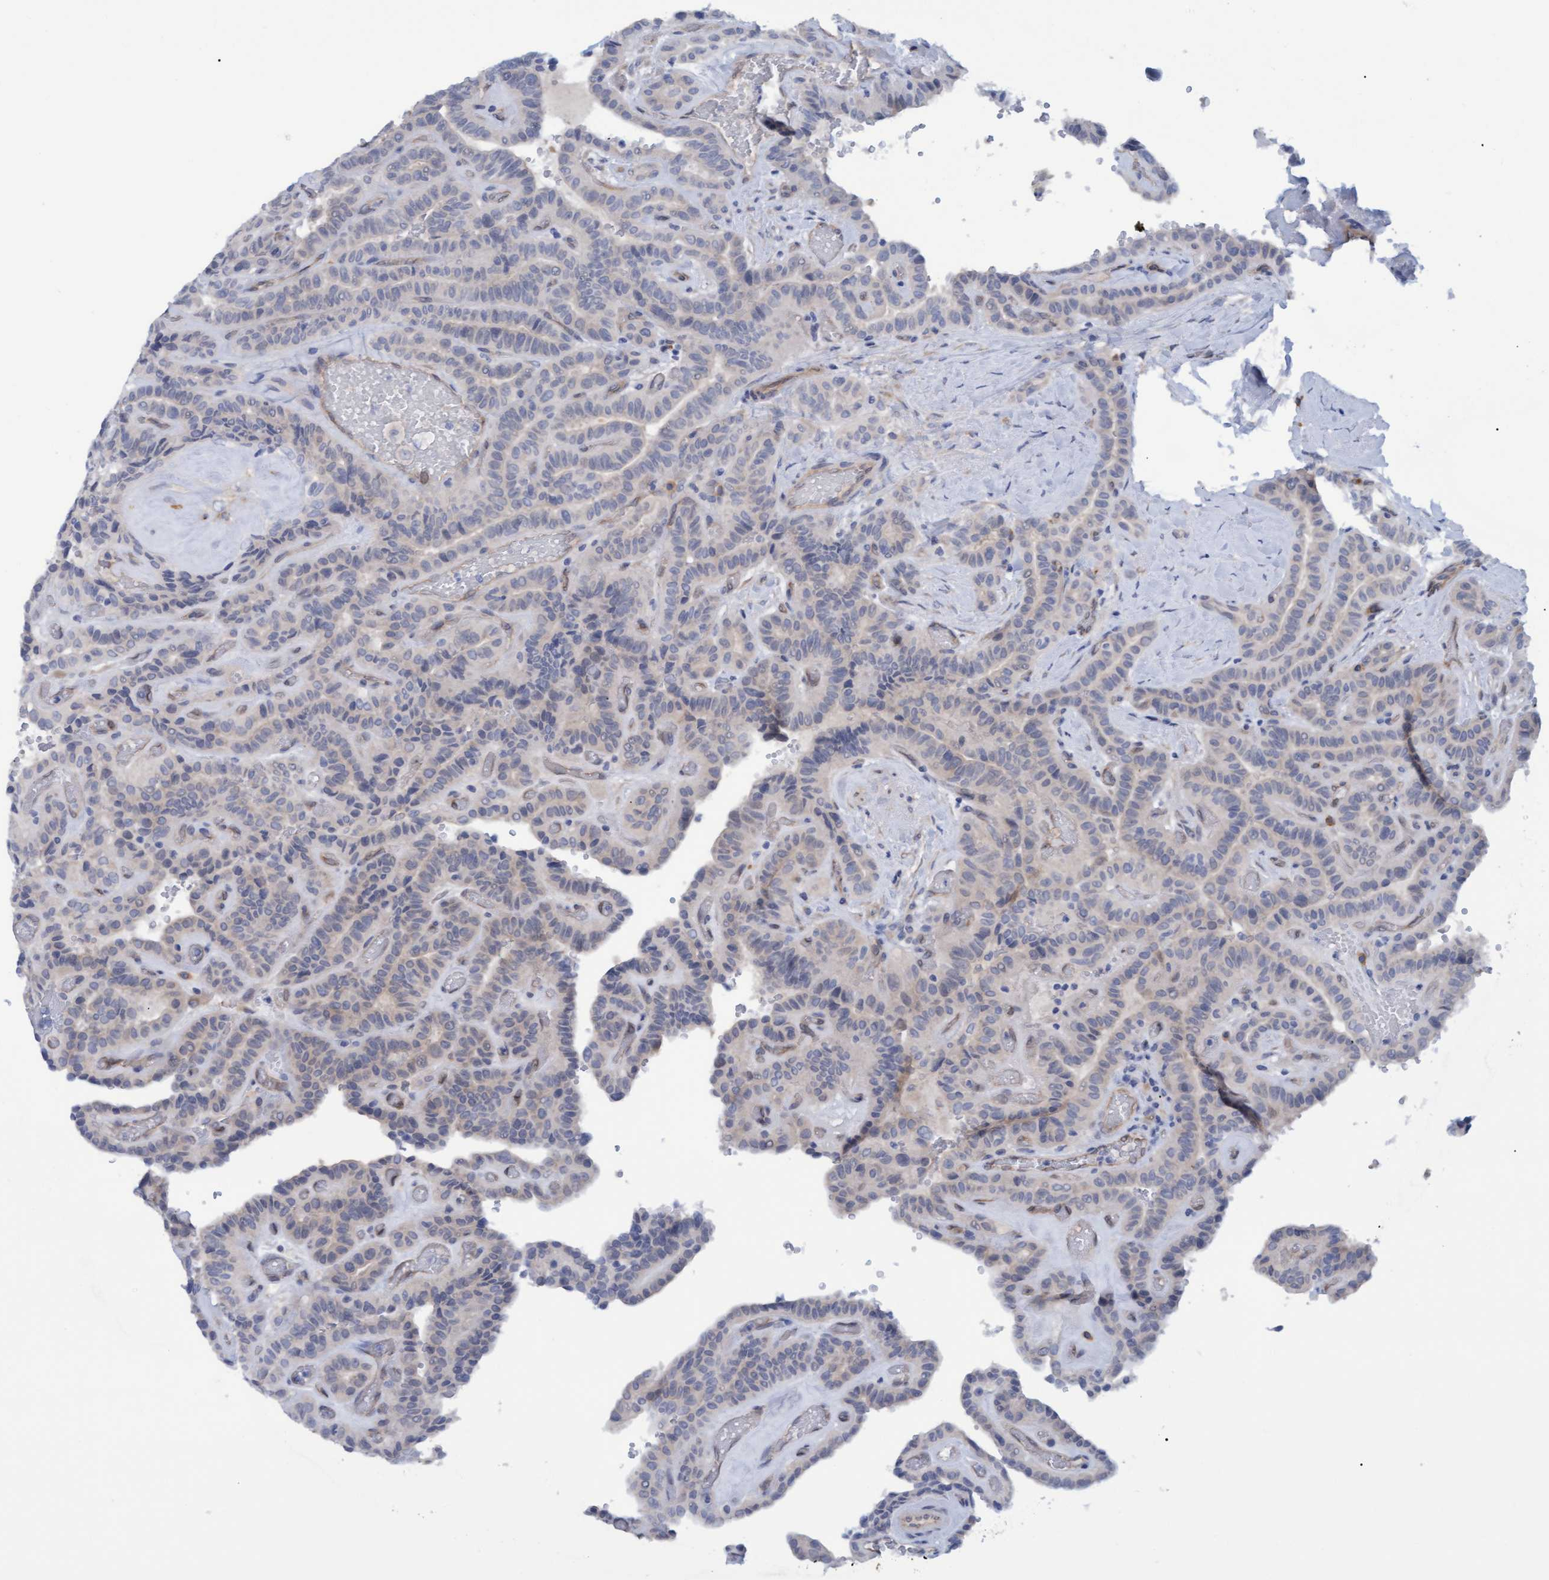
{"staining": {"intensity": "negative", "quantity": "none", "location": "none"}, "tissue": "thyroid cancer", "cell_type": "Tumor cells", "image_type": "cancer", "snomed": [{"axis": "morphology", "description": "Papillary adenocarcinoma, NOS"}, {"axis": "topography", "description": "Thyroid gland"}], "caption": "IHC photomicrograph of neoplastic tissue: papillary adenocarcinoma (thyroid) stained with DAB reveals no significant protein staining in tumor cells. Nuclei are stained in blue.", "gene": "STXBP1", "patient": {"sex": "male", "age": 77}}